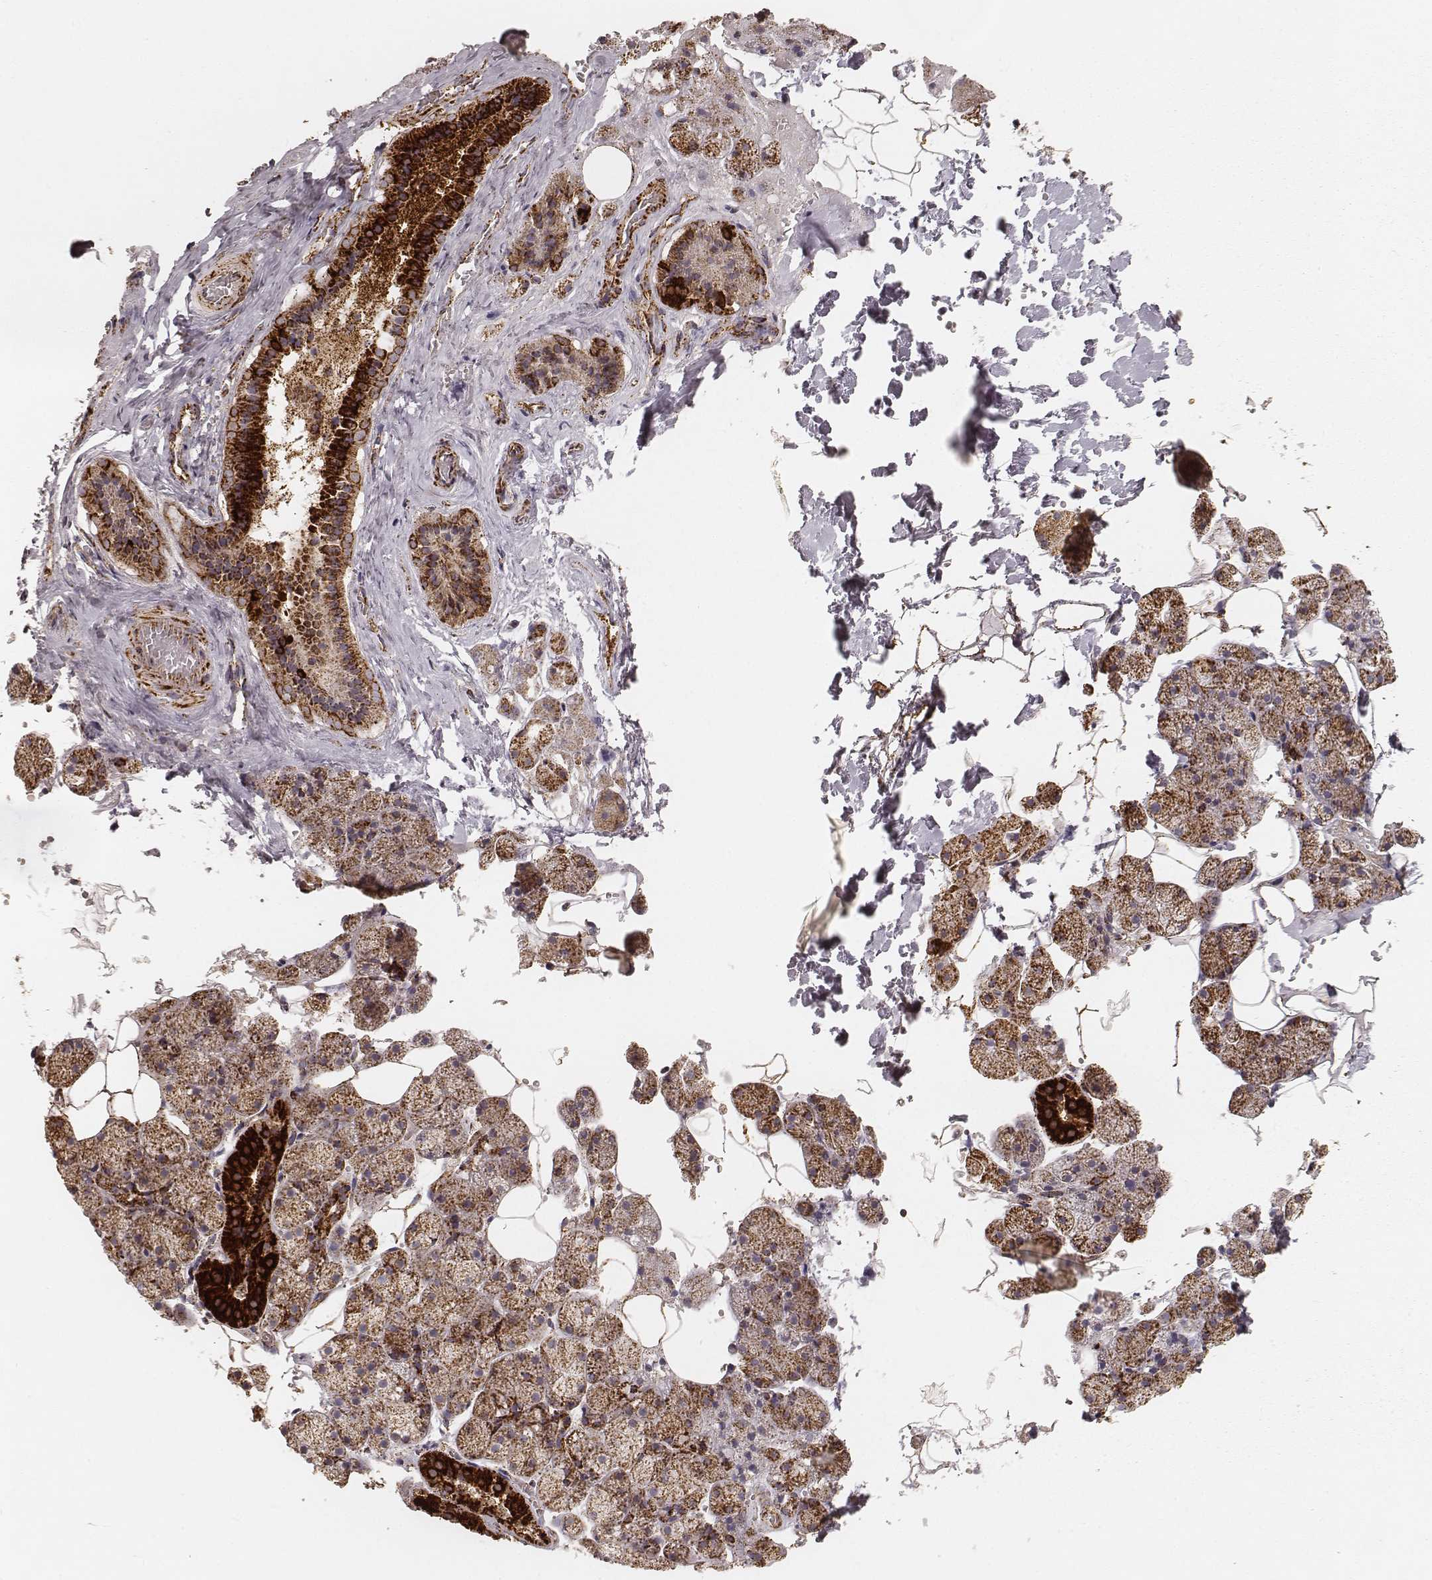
{"staining": {"intensity": "strong", "quantity": ">75%", "location": "cytoplasmic/membranous"}, "tissue": "salivary gland", "cell_type": "Glandular cells", "image_type": "normal", "snomed": [{"axis": "morphology", "description": "Normal tissue, NOS"}, {"axis": "topography", "description": "Salivary gland"}], "caption": "Immunohistochemistry image of benign salivary gland: salivary gland stained using immunohistochemistry (IHC) demonstrates high levels of strong protein expression localized specifically in the cytoplasmic/membranous of glandular cells, appearing as a cytoplasmic/membranous brown color.", "gene": "CS", "patient": {"sex": "male", "age": 38}}